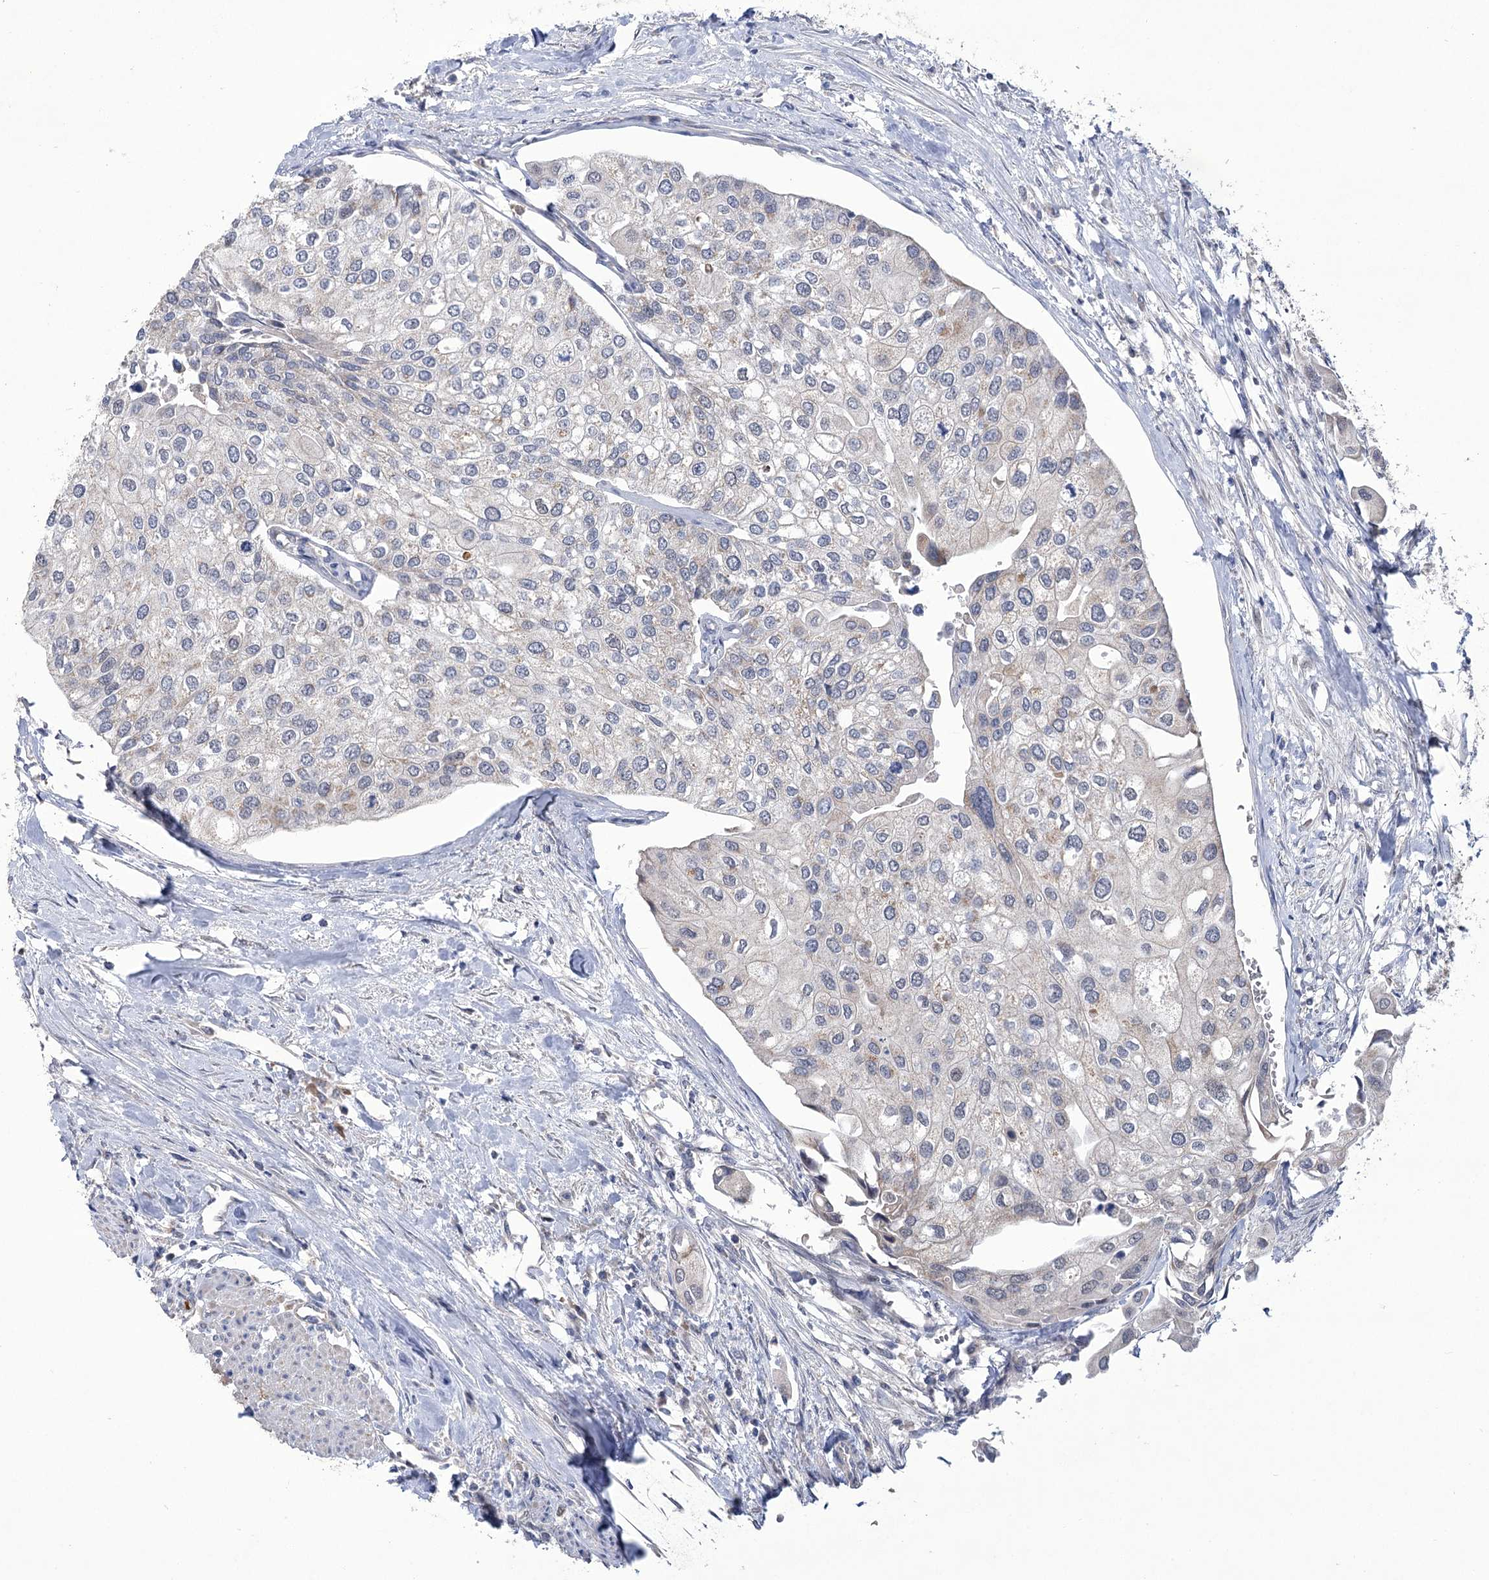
{"staining": {"intensity": "negative", "quantity": "none", "location": "none"}, "tissue": "urothelial cancer", "cell_type": "Tumor cells", "image_type": "cancer", "snomed": [{"axis": "morphology", "description": "Urothelial carcinoma, High grade"}, {"axis": "topography", "description": "Urinary bladder"}], "caption": "This is a photomicrograph of immunohistochemistry staining of urothelial cancer, which shows no positivity in tumor cells.", "gene": "ECHDC3", "patient": {"sex": "male", "age": 64}}